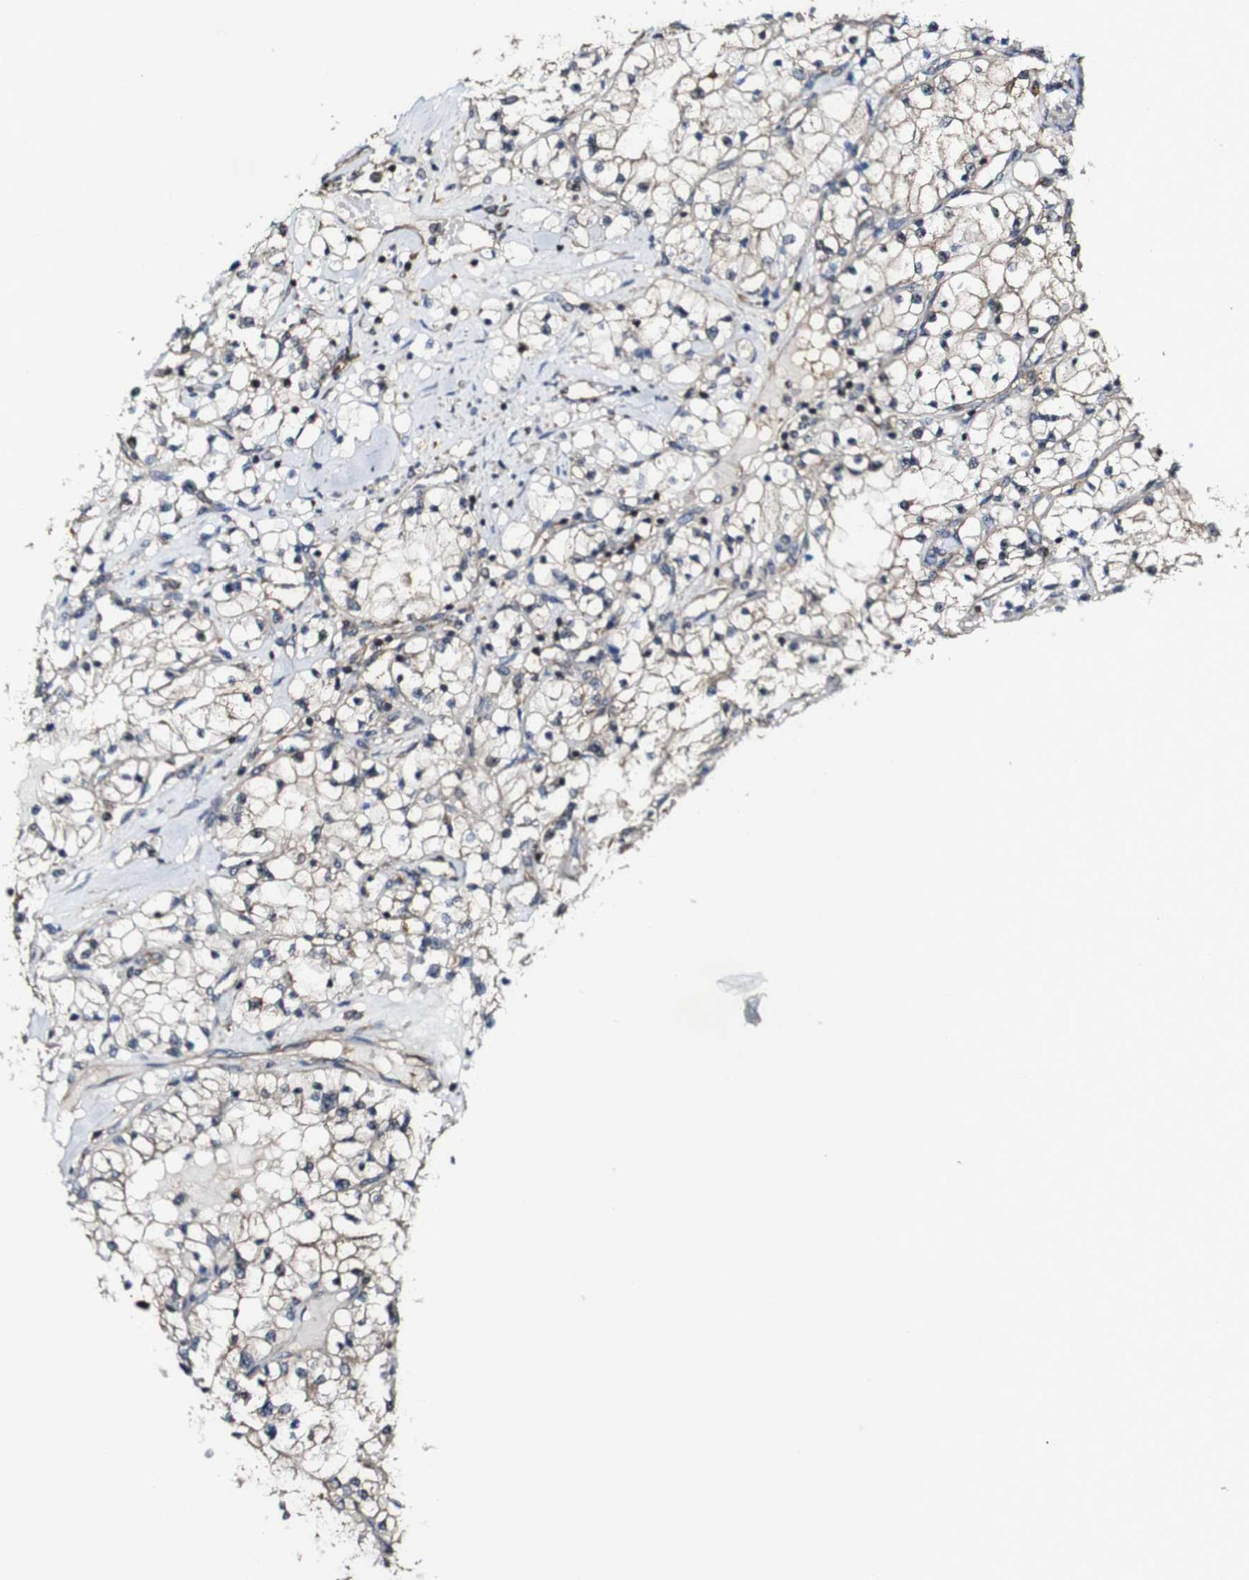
{"staining": {"intensity": "weak", "quantity": ">75%", "location": "cytoplasmic/membranous"}, "tissue": "renal cancer", "cell_type": "Tumor cells", "image_type": "cancer", "snomed": [{"axis": "morphology", "description": "Adenocarcinoma, NOS"}, {"axis": "topography", "description": "Kidney"}], "caption": "Brown immunohistochemical staining in adenocarcinoma (renal) reveals weak cytoplasmic/membranous staining in about >75% of tumor cells. The protein is shown in brown color, while the nuclei are stained blue.", "gene": "PTPRR", "patient": {"sex": "male", "age": 68}}